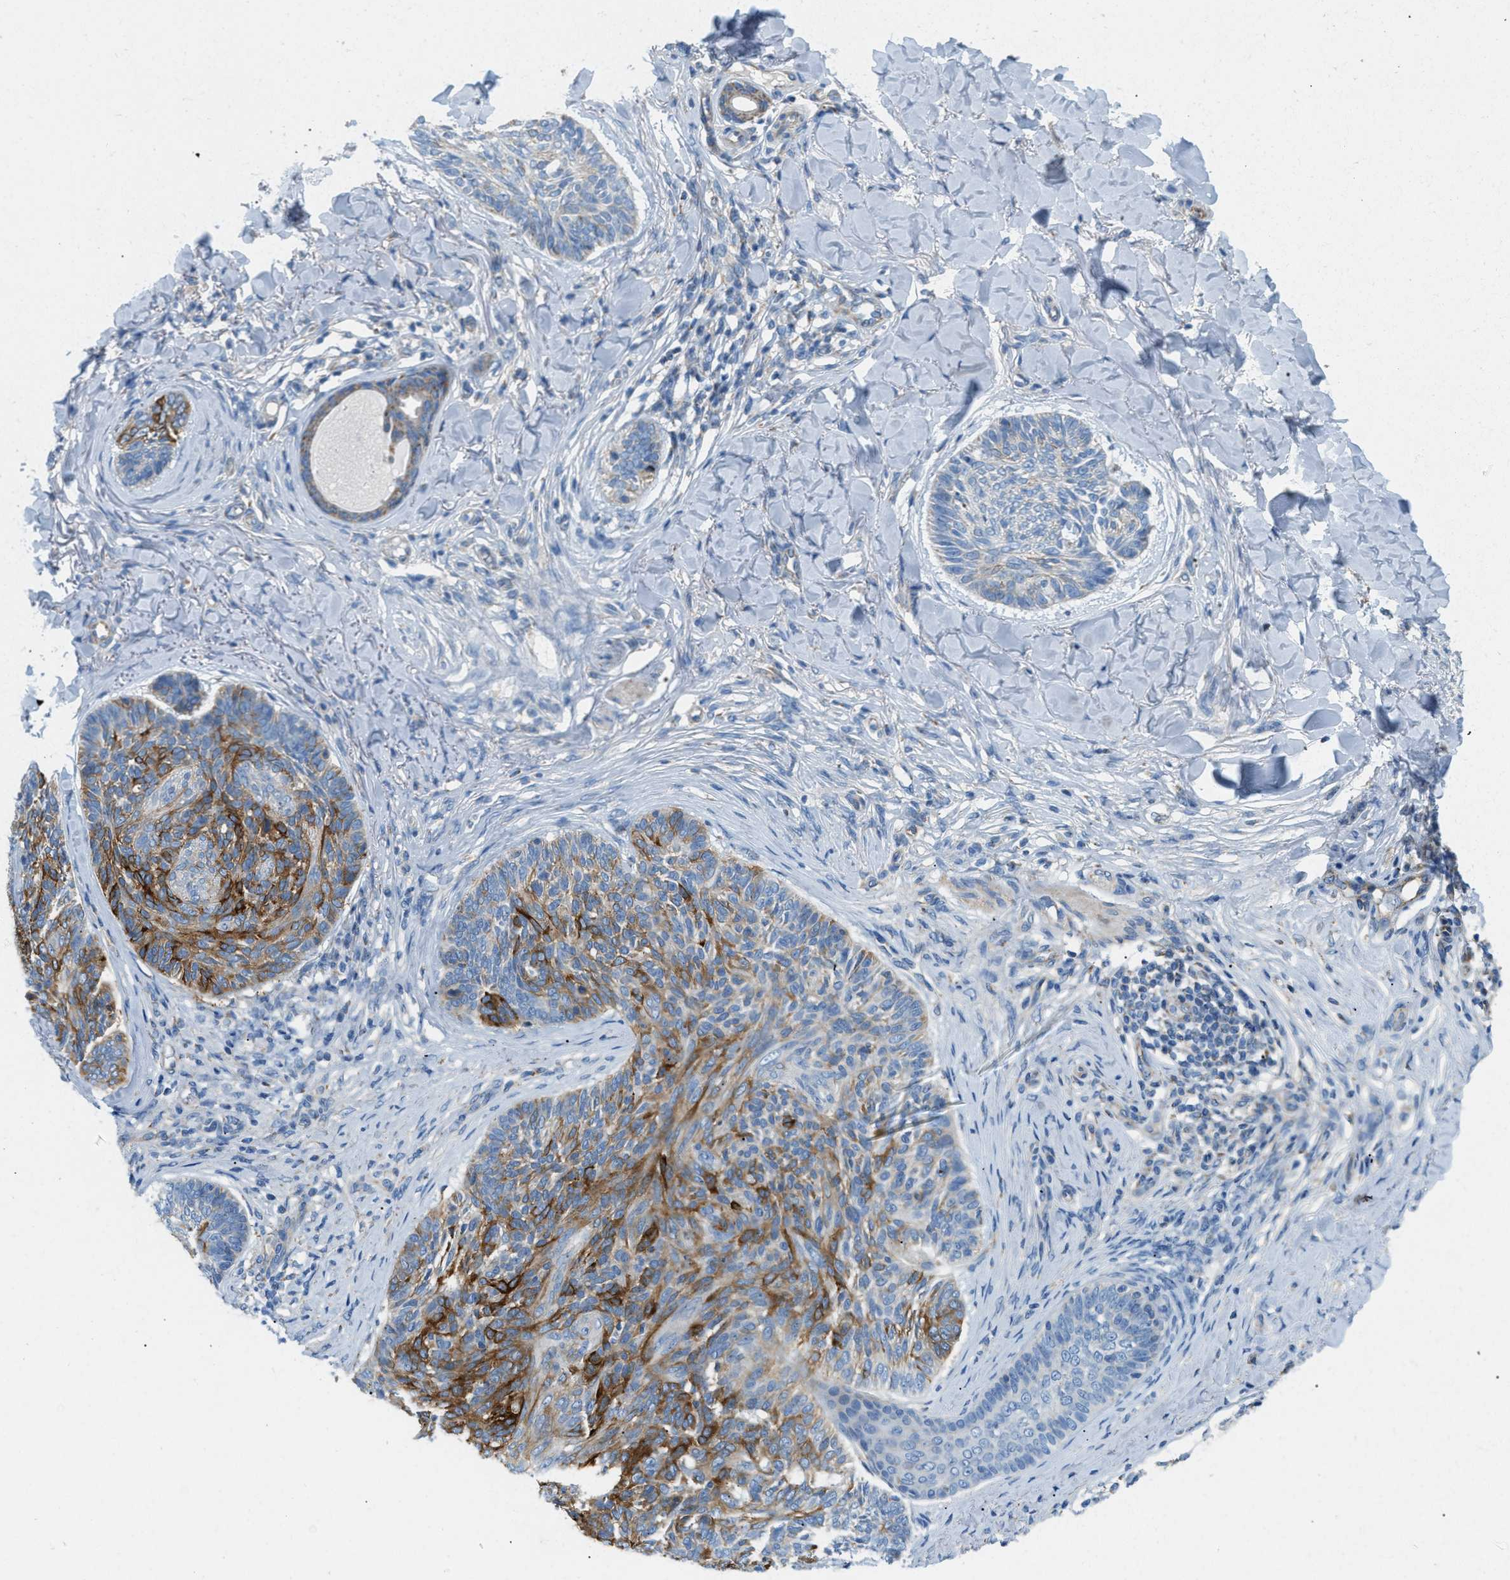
{"staining": {"intensity": "strong", "quantity": "25%-75%", "location": "cytoplasmic/membranous"}, "tissue": "skin cancer", "cell_type": "Tumor cells", "image_type": "cancer", "snomed": [{"axis": "morphology", "description": "Basal cell carcinoma"}, {"axis": "topography", "description": "Skin"}], "caption": "Skin cancer stained for a protein displays strong cytoplasmic/membranous positivity in tumor cells. (DAB IHC with brightfield microscopy, high magnification).", "gene": "JADE1", "patient": {"sex": "male", "age": 43}}